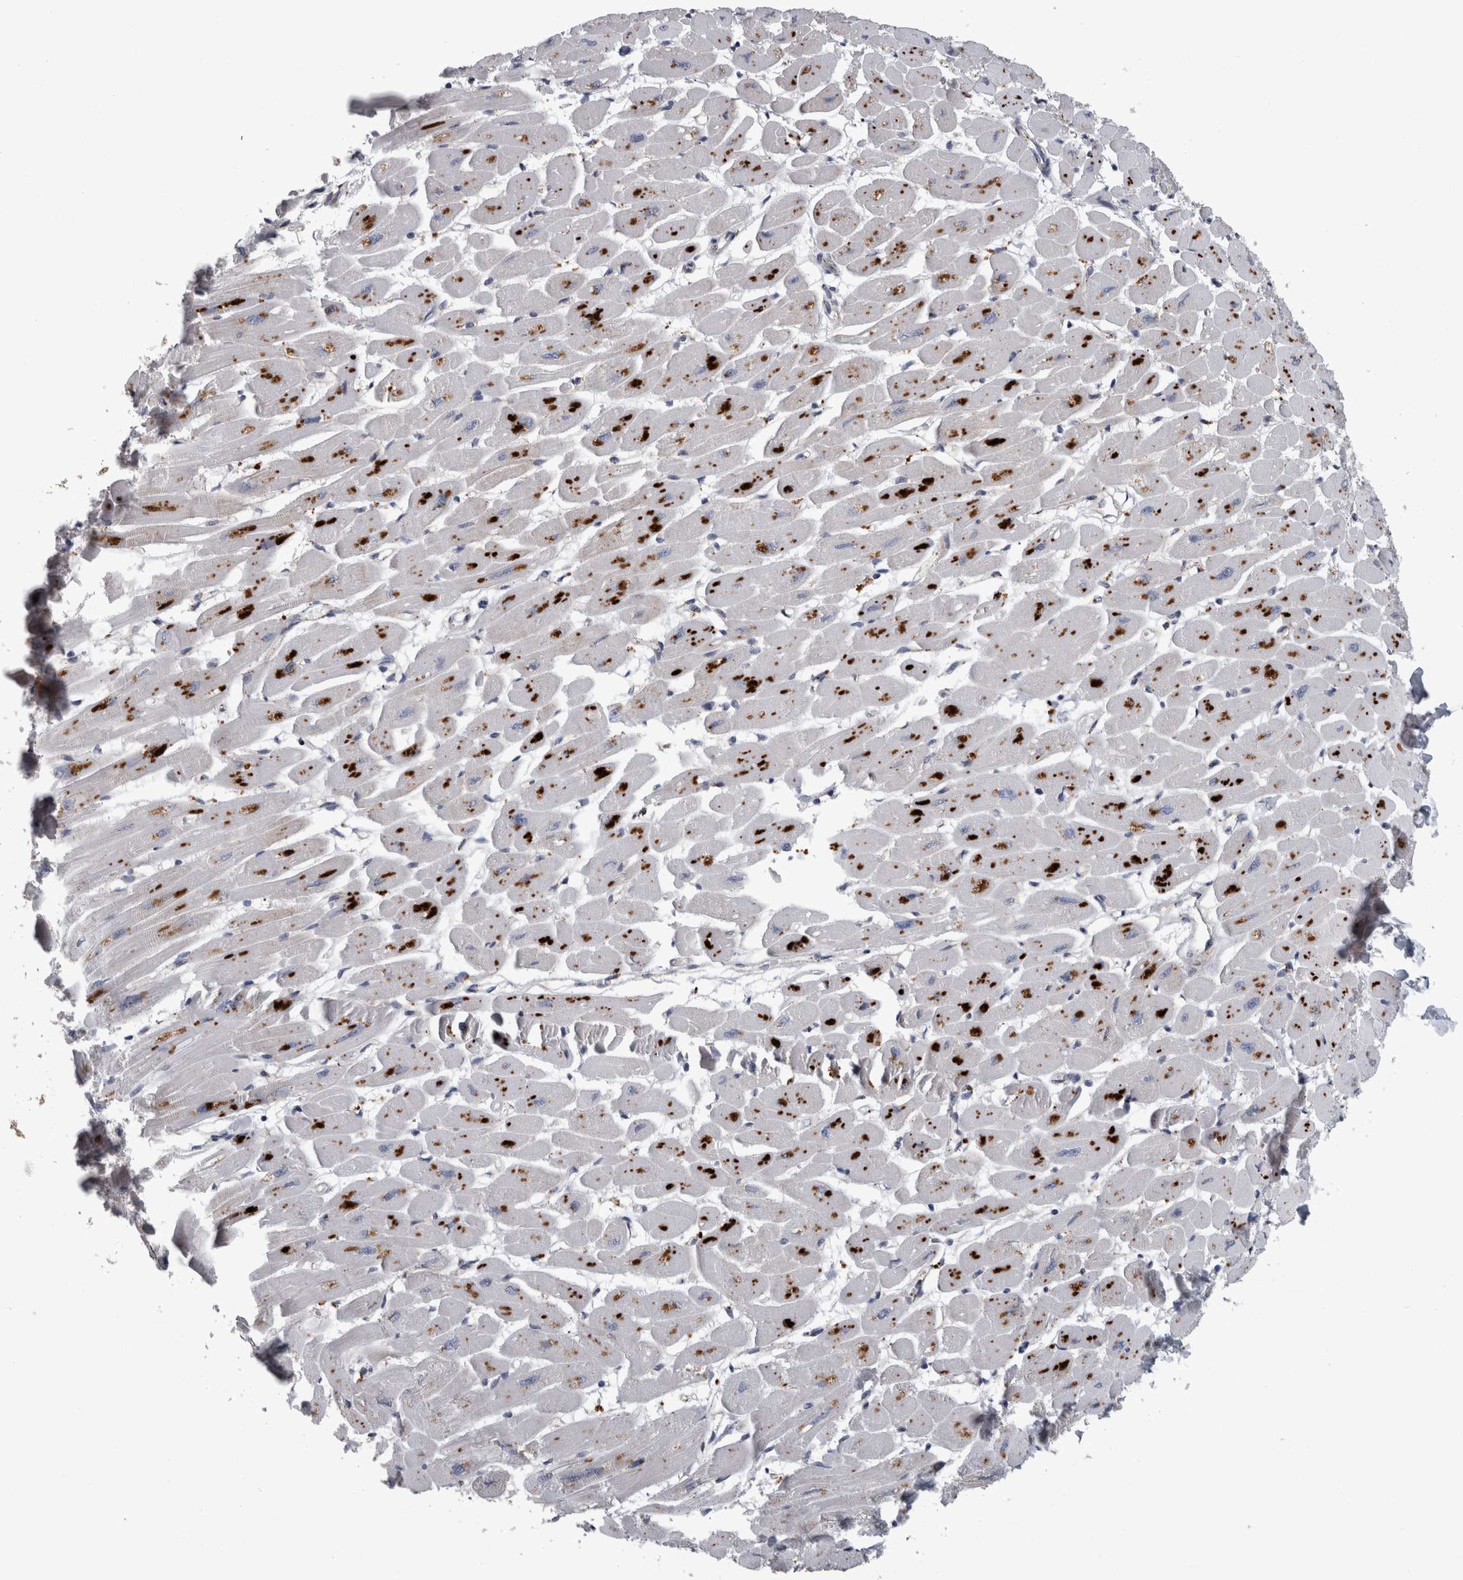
{"staining": {"intensity": "strong", "quantity": "25%-75%", "location": "cytoplasmic/membranous"}, "tissue": "heart muscle", "cell_type": "Cardiomyocytes", "image_type": "normal", "snomed": [{"axis": "morphology", "description": "Normal tissue, NOS"}, {"axis": "topography", "description": "Heart"}], "caption": "The histopathology image reveals a brown stain indicating the presence of a protein in the cytoplasmic/membranous of cardiomyocytes in heart muscle. (DAB (3,3'-diaminobenzidine) IHC, brown staining for protein, blue staining for nuclei).", "gene": "DPP7", "patient": {"sex": "female", "age": 54}}